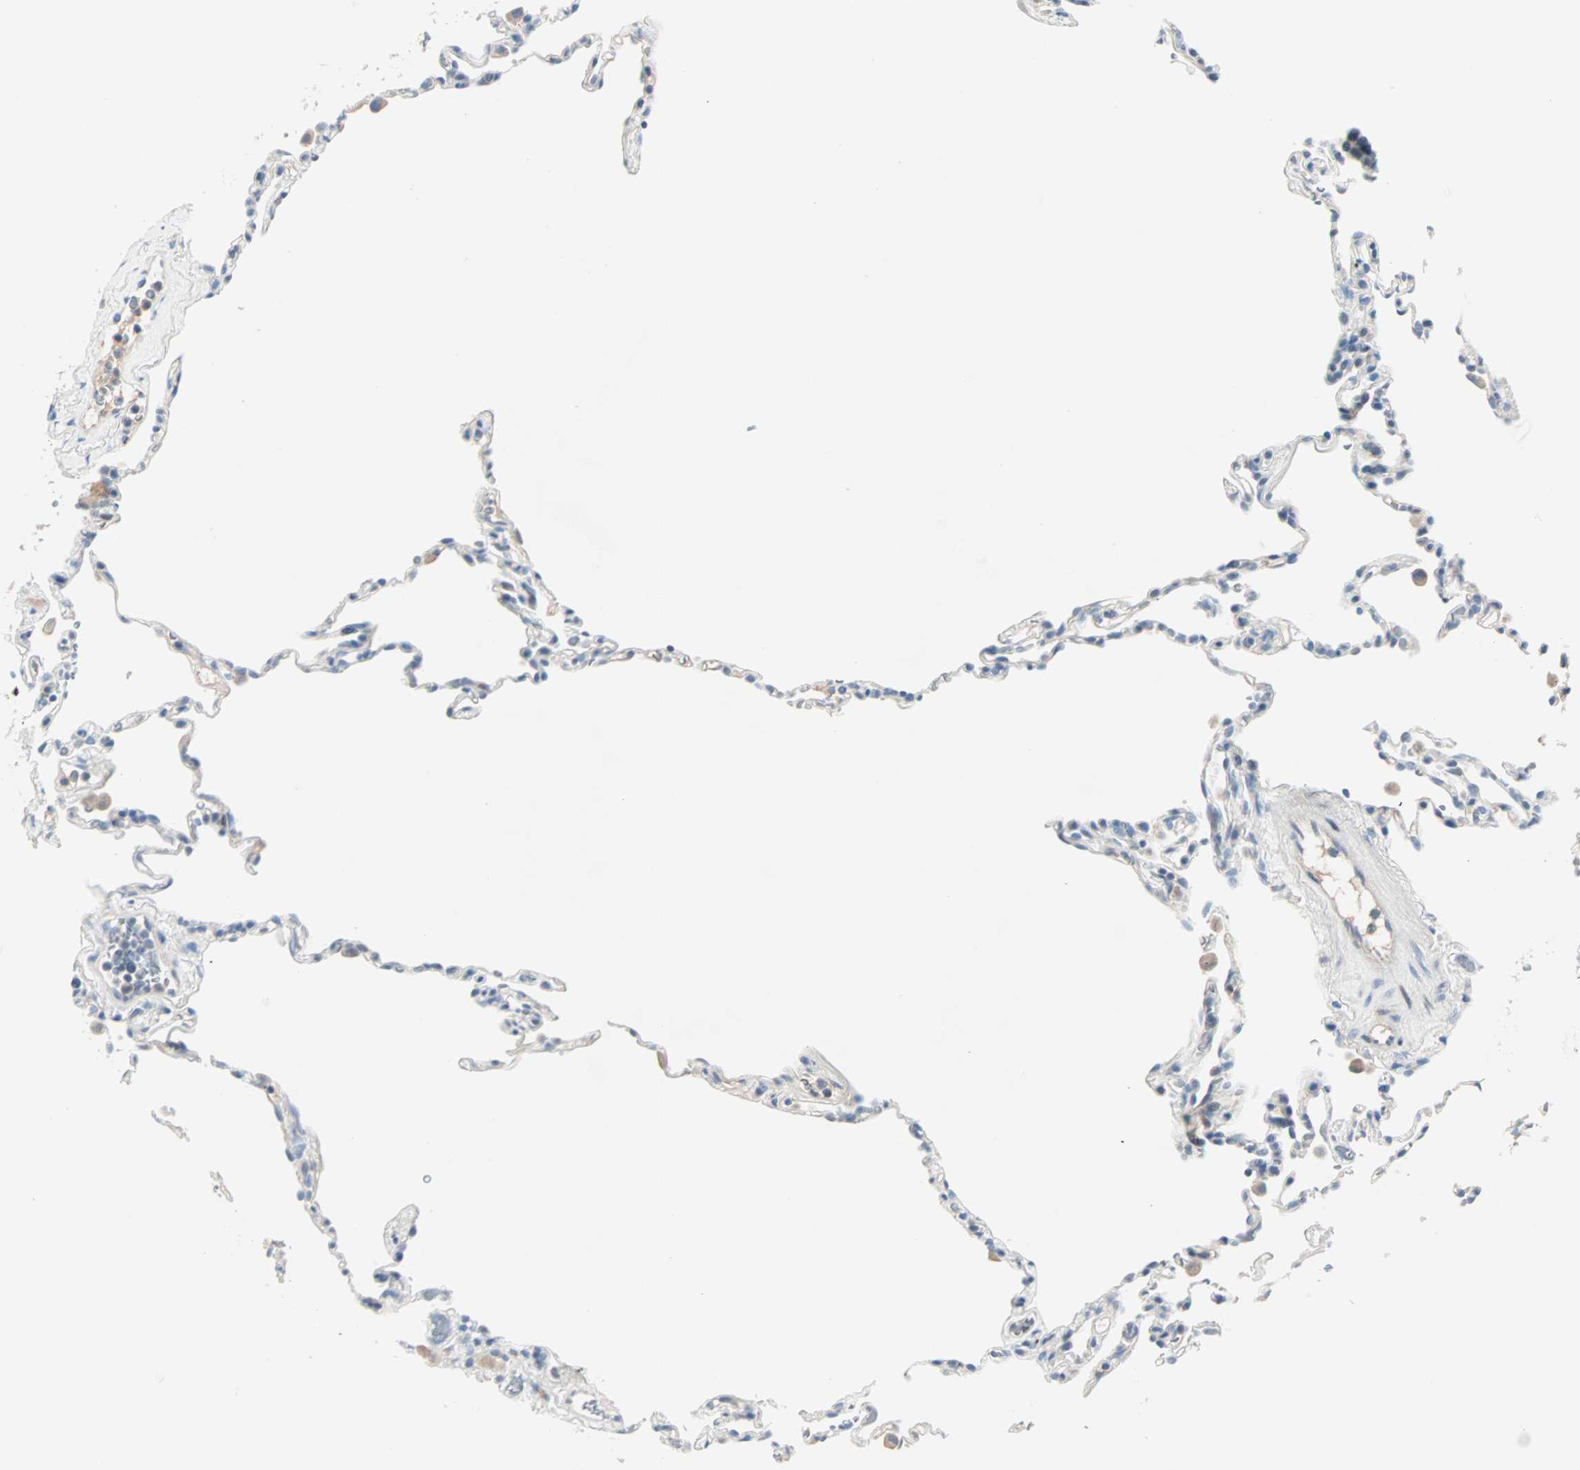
{"staining": {"intensity": "negative", "quantity": "none", "location": "none"}, "tissue": "lung", "cell_type": "Alveolar cells", "image_type": "normal", "snomed": [{"axis": "morphology", "description": "Normal tissue, NOS"}, {"axis": "topography", "description": "Lung"}], "caption": "IHC photomicrograph of unremarkable human lung stained for a protein (brown), which displays no positivity in alveolar cells. (Stains: DAB immunohistochemistry with hematoxylin counter stain, Microscopy: brightfield microscopy at high magnification).", "gene": "NEFH", "patient": {"sex": "male", "age": 59}}